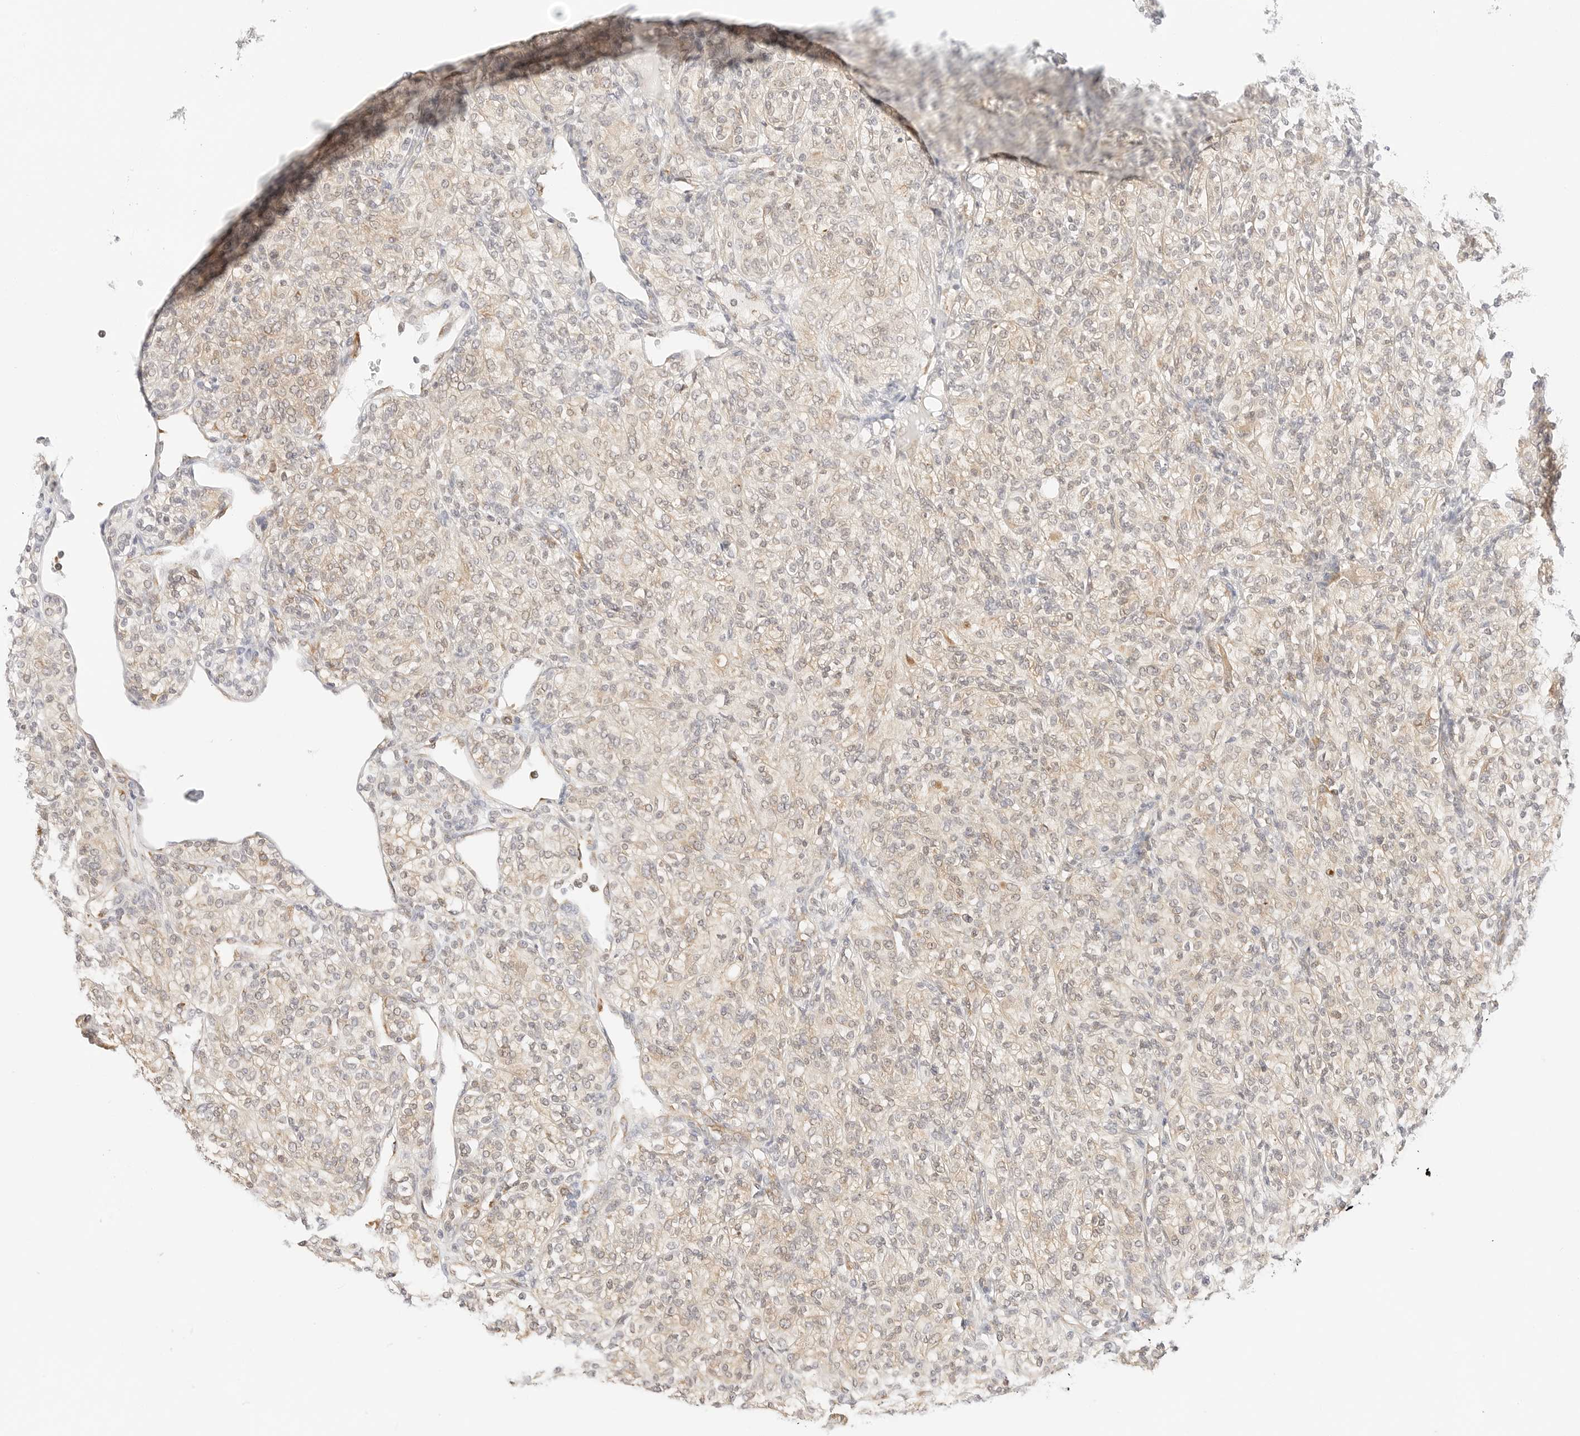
{"staining": {"intensity": "weak", "quantity": "25%-75%", "location": "cytoplasmic/membranous"}, "tissue": "renal cancer", "cell_type": "Tumor cells", "image_type": "cancer", "snomed": [{"axis": "morphology", "description": "Adenocarcinoma, NOS"}, {"axis": "topography", "description": "Kidney"}], "caption": "Tumor cells show low levels of weak cytoplasmic/membranous staining in about 25%-75% of cells in human adenocarcinoma (renal).", "gene": "ERO1B", "patient": {"sex": "male", "age": 77}}